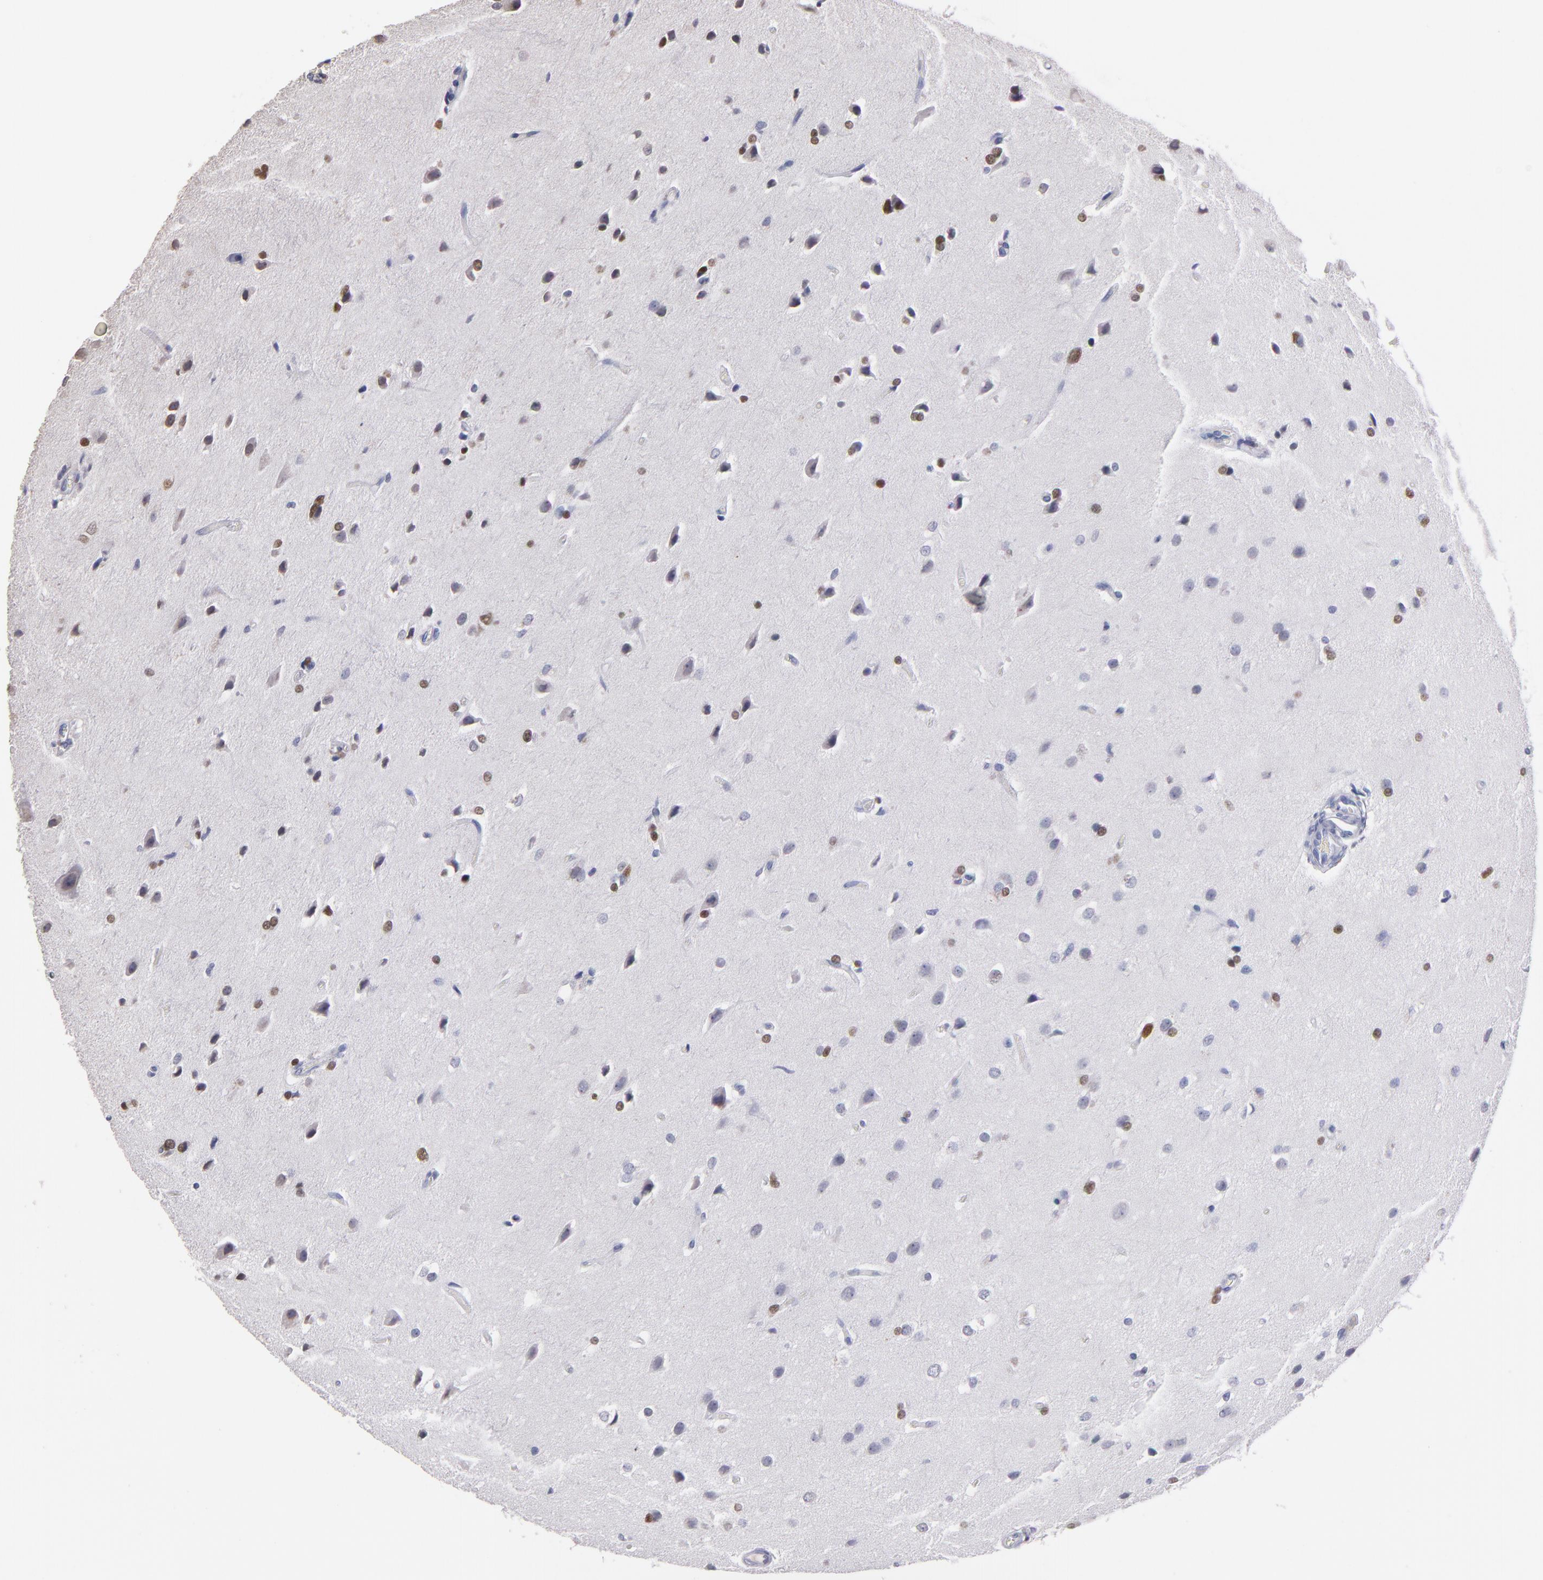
{"staining": {"intensity": "moderate", "quantity": "25%-75%", "location": "nuclear"}, "tissue": "glioma", "cell_type": "Tumor cells", "image_type": "cancer", "snomed": [{"axis": "morphology", "description": "Glioma, malignant, High grade"}, {"axis": "topography", "description": "Brain"}], "caption": "Immunohistochemical staining of human malignant glioma (high-grade) exhibits medium levels of moderate nuclear protein expression in approximately 25%-75% of tumor cells.", "gene": "SOX10", "patient": {"sex": "male", "age": 68}}